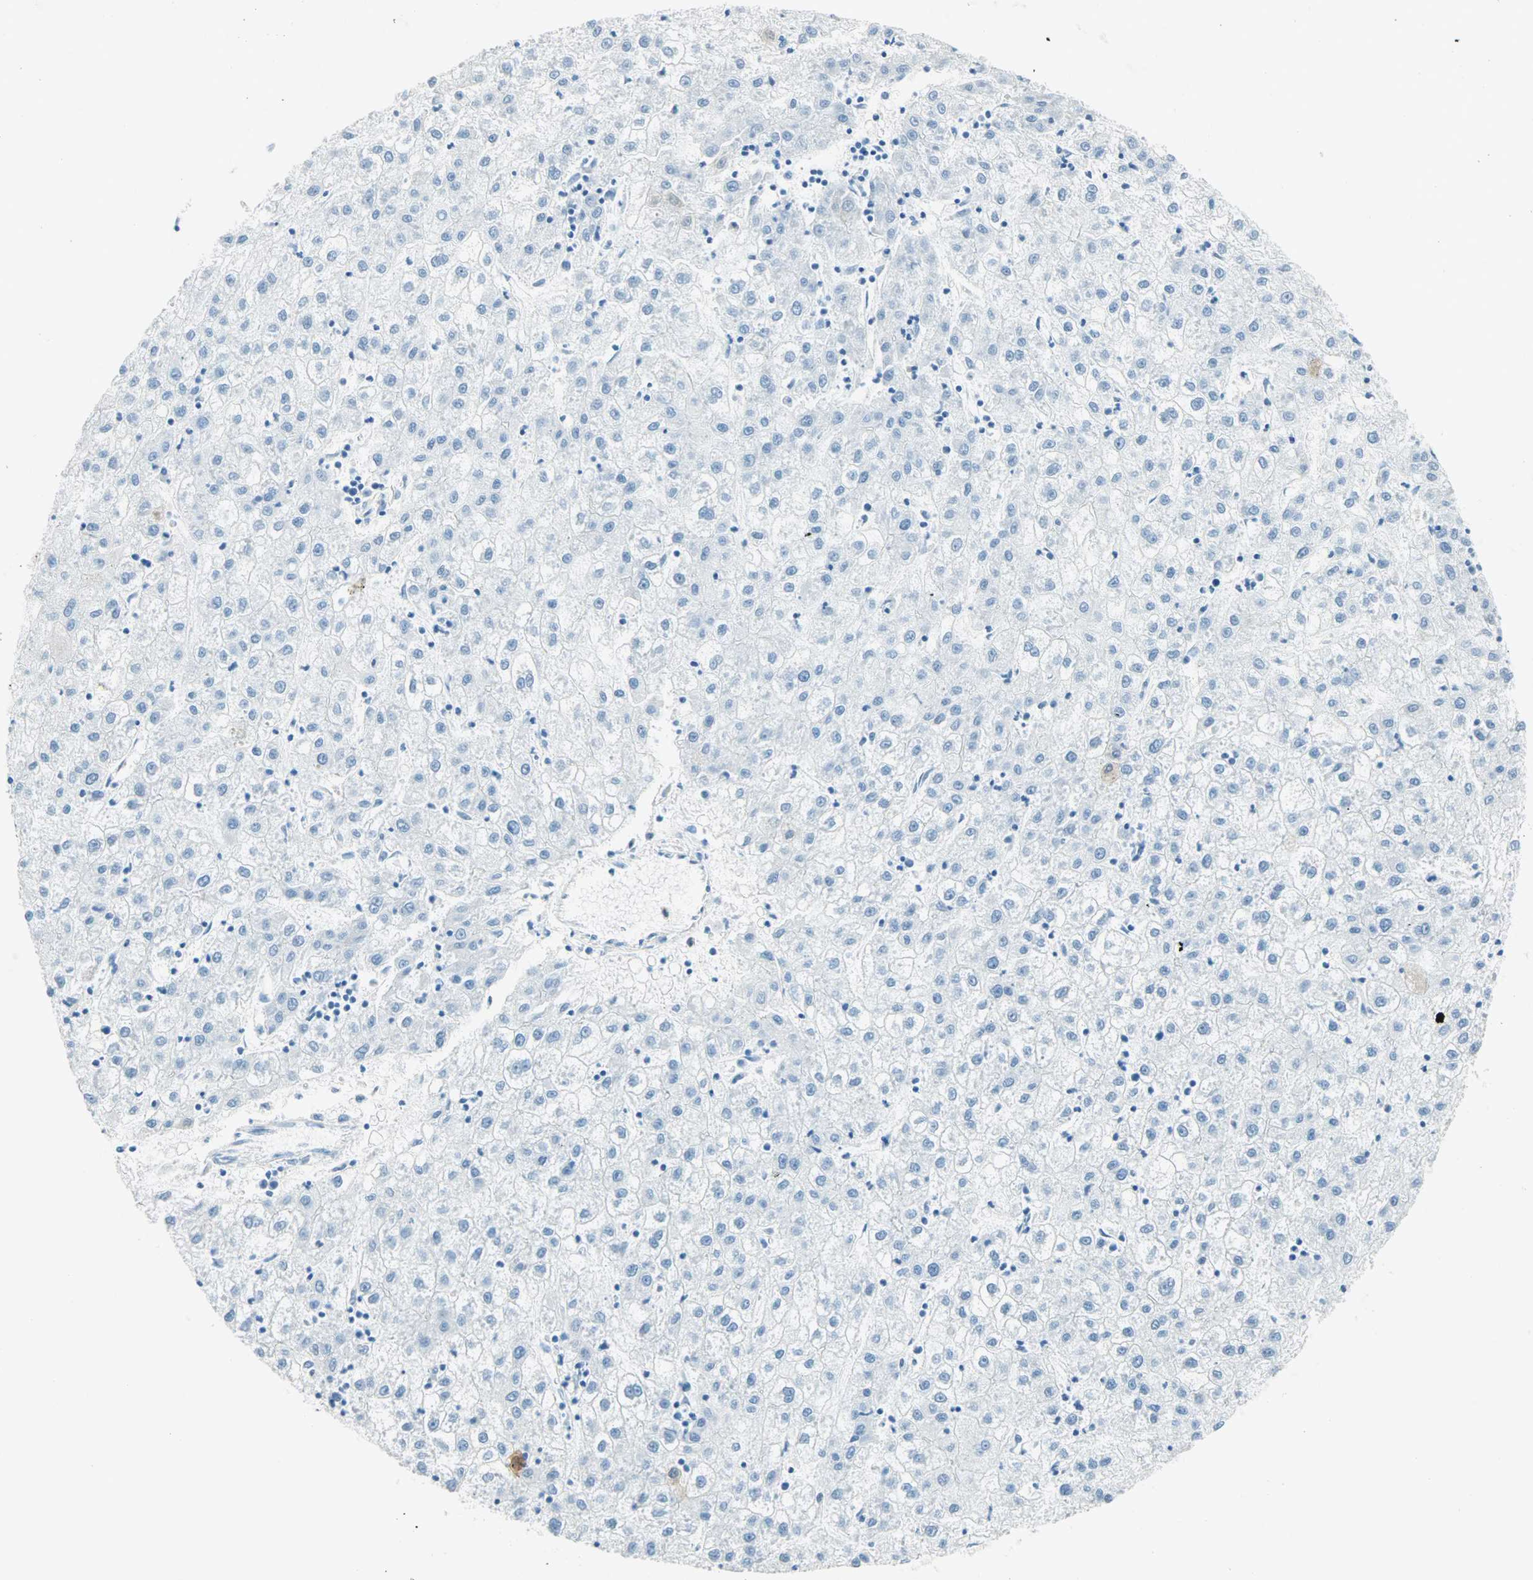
{"staining": {"intensity": "negative", "quantity": "none", "location": "none"}, "tissue": "liver cancer", "cell_type": "Tumor cells", "image_type": "cancer", "snomed": [{"axis": "morphology", "description": "Carcinoma, Hepatocellular, NOS"}, {"axis": "topography", "description": "Liver"}], "caption": "IHC photomicrograph of hepatocellular carcinoma (liver) stained for a protein (brown), which shows no positivity in tumor cells. Brightfield microscopy of immunohistochemistry (IHC) stained with DAB (brown) and hematoxylin (blue), captured at high magnification.", "gene": "S100A1", "patient": {"sex": "male", "age": 72}}